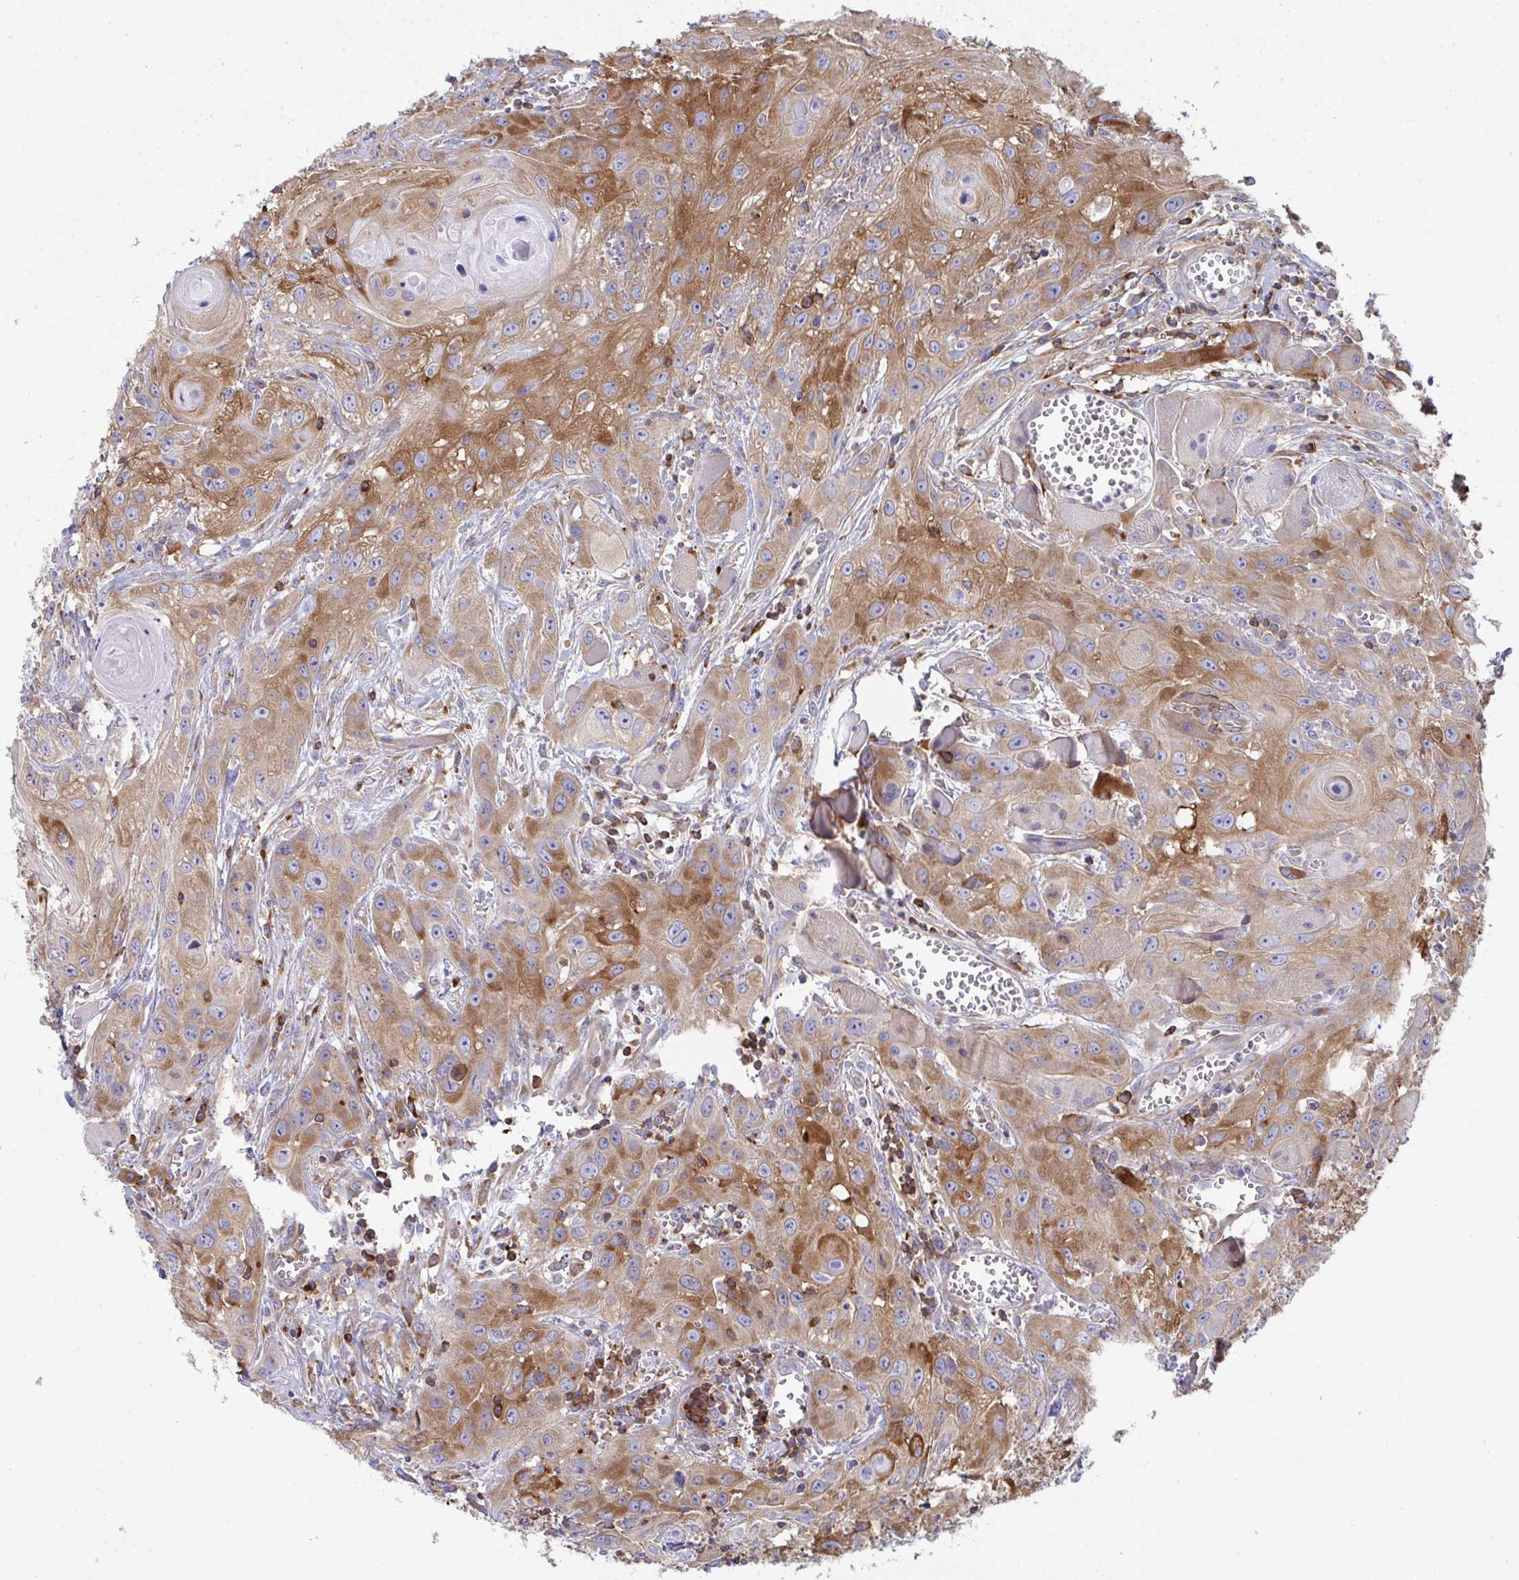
{"staining": {"intensity": "moderate", "quantity": ">75%", "location": "cytoplasmic/membranous"}, "tissue": "head and neck cancer", "cell_type": "Tumor cells", "image_type": "cancer", "snomed": [{"axis": "morphology", "description": "Squamous cell carcinoma, NOS"}, {"axis": "topography", "description": "Oral tissue"}, {"axis": "topography", "description": "Head-Neck"}], "caption": "About >75% of tumor cells in squamous cell carcinoma (head and neck) exhibit moderate cytoplasmic/membranous protein staining as visualized by brown immunohistochemical staining.", "gene": "WNK1", "patient": {"sex": "male", "age": 58}}